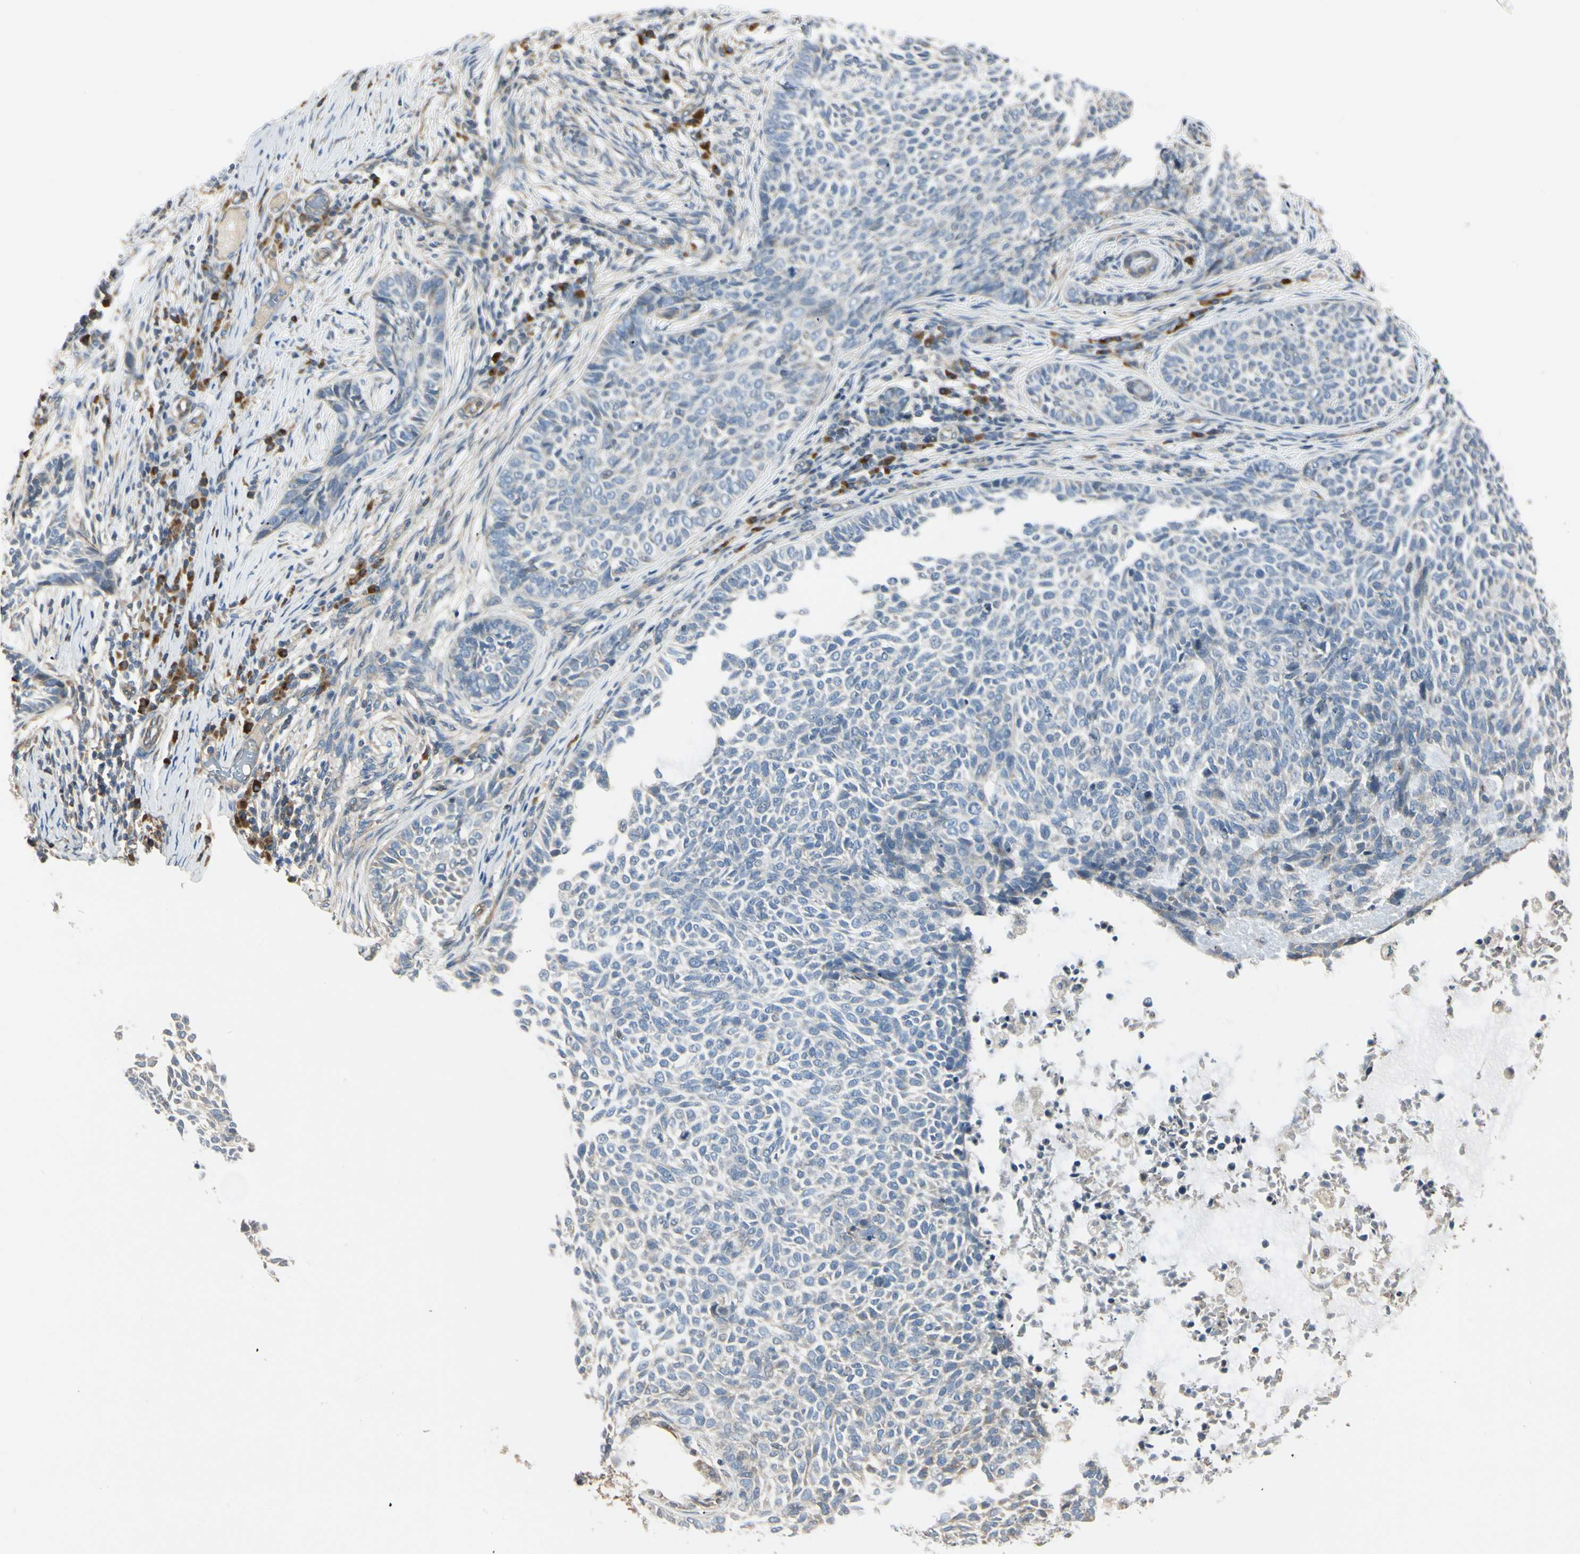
{"staining": {"intensity": "negative", "quantity": "none", "location": "none"}, "tissue": "skin cancer", "cell_type": "Tumor cells", "image_type": "cancer", "snomed": [{"axis": "morphology", "description": "Basal cell carcinoma"}, {"axis": "topography", "description": "Skin"}], "caption": "An immunohistochemistry histopathology image of skin cancer is shown. There is no staining in tumor cells of skin cancer.", "gene": "NUCB2", "patient": {"sex": "male", "age": 87}}